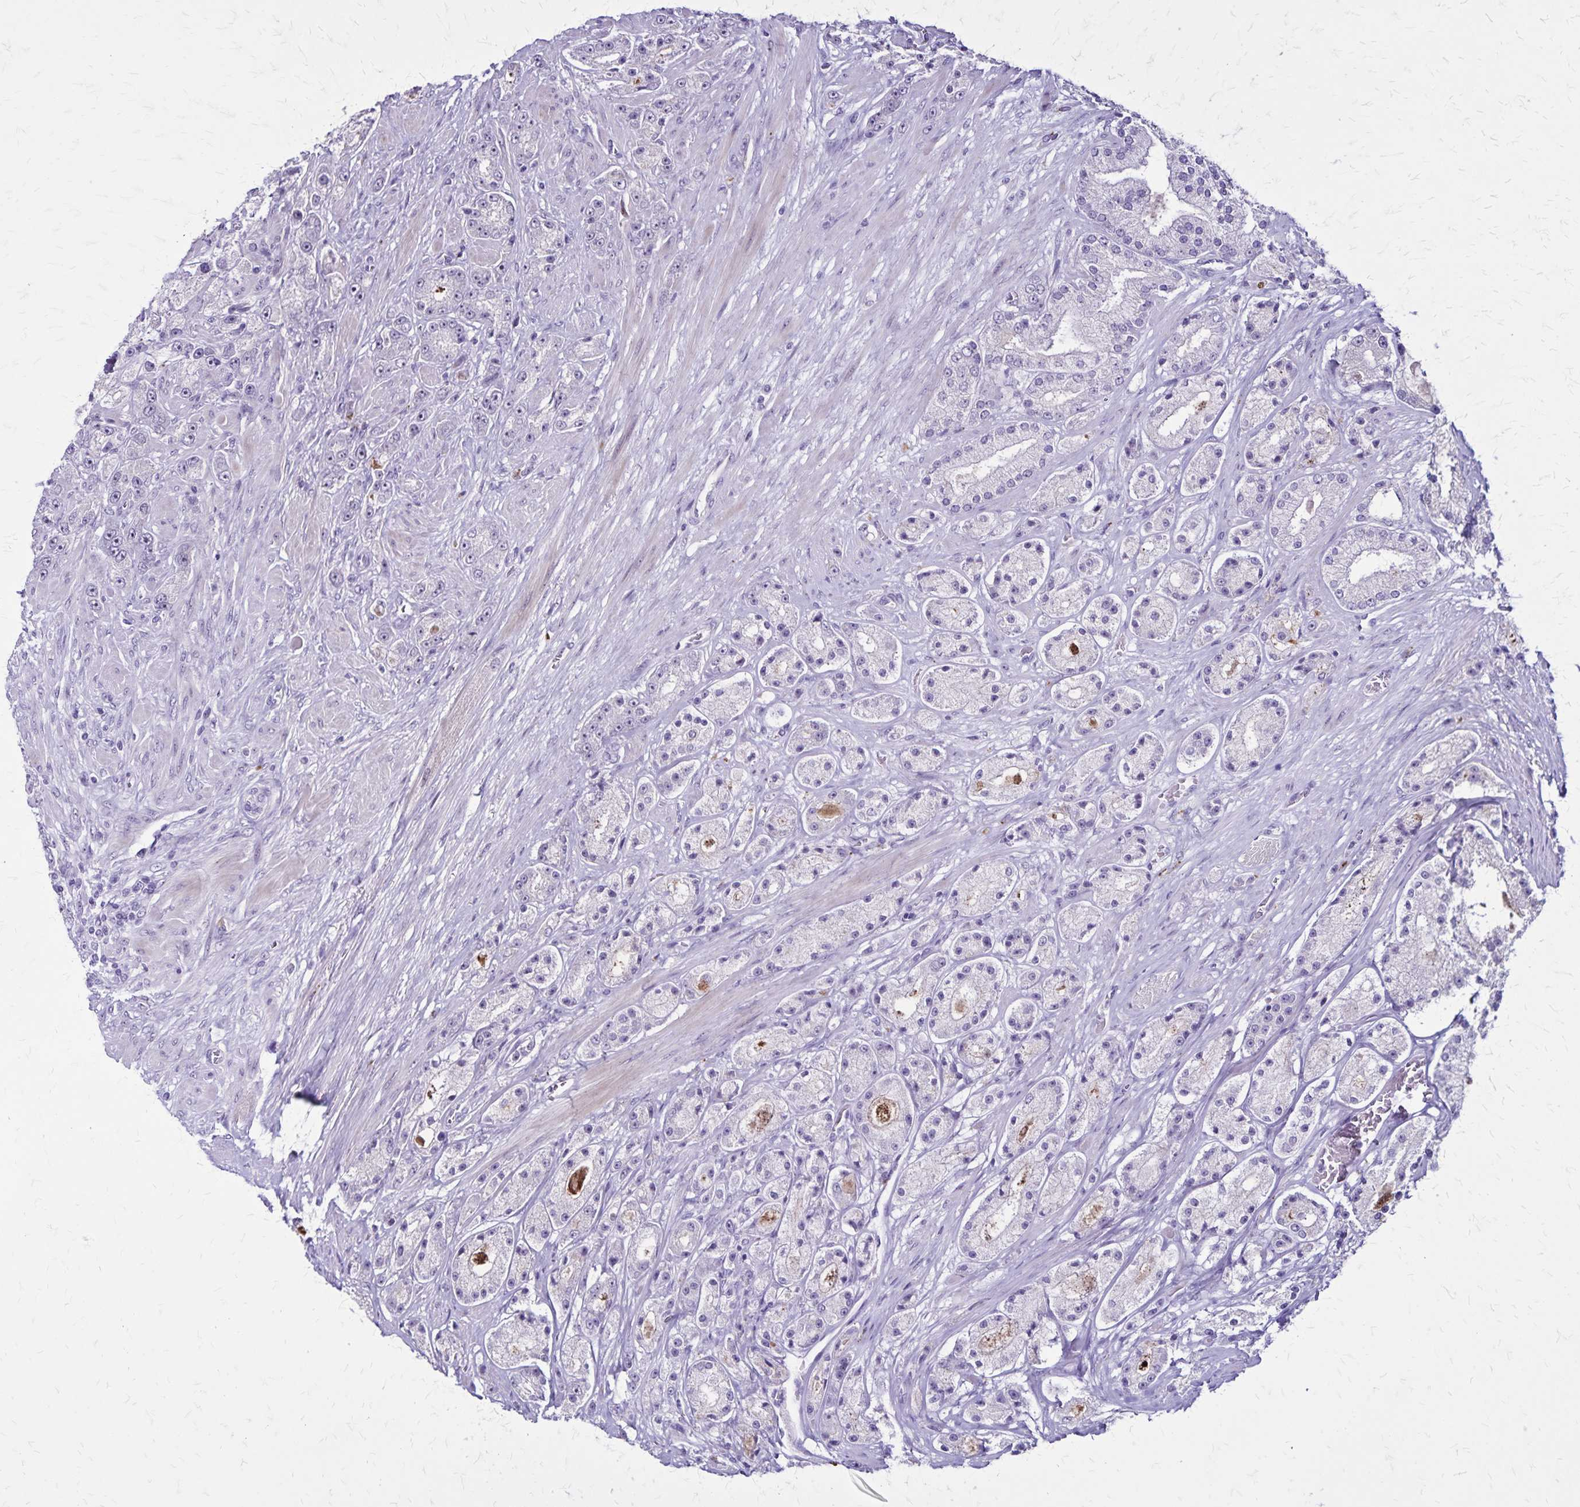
{"staining": {"intensity": "negative", "quantity": "none", "location": "none"}, "tissue": "prostate cancer", "cell_type": "Tumor cells", "image_type": "cancer", "snomed": [{"axis": "morphology", "description": "Adenocarcinoma, High grade"}, {"axis": "topography", "description": "Prostate"}], "caption": "Micrograph shows no significant protein expression in tumor cells of prostate high-grade adenocarcinoma.", "gene": "OR51B5", "patient": {"sex": "male", "age": 67}}